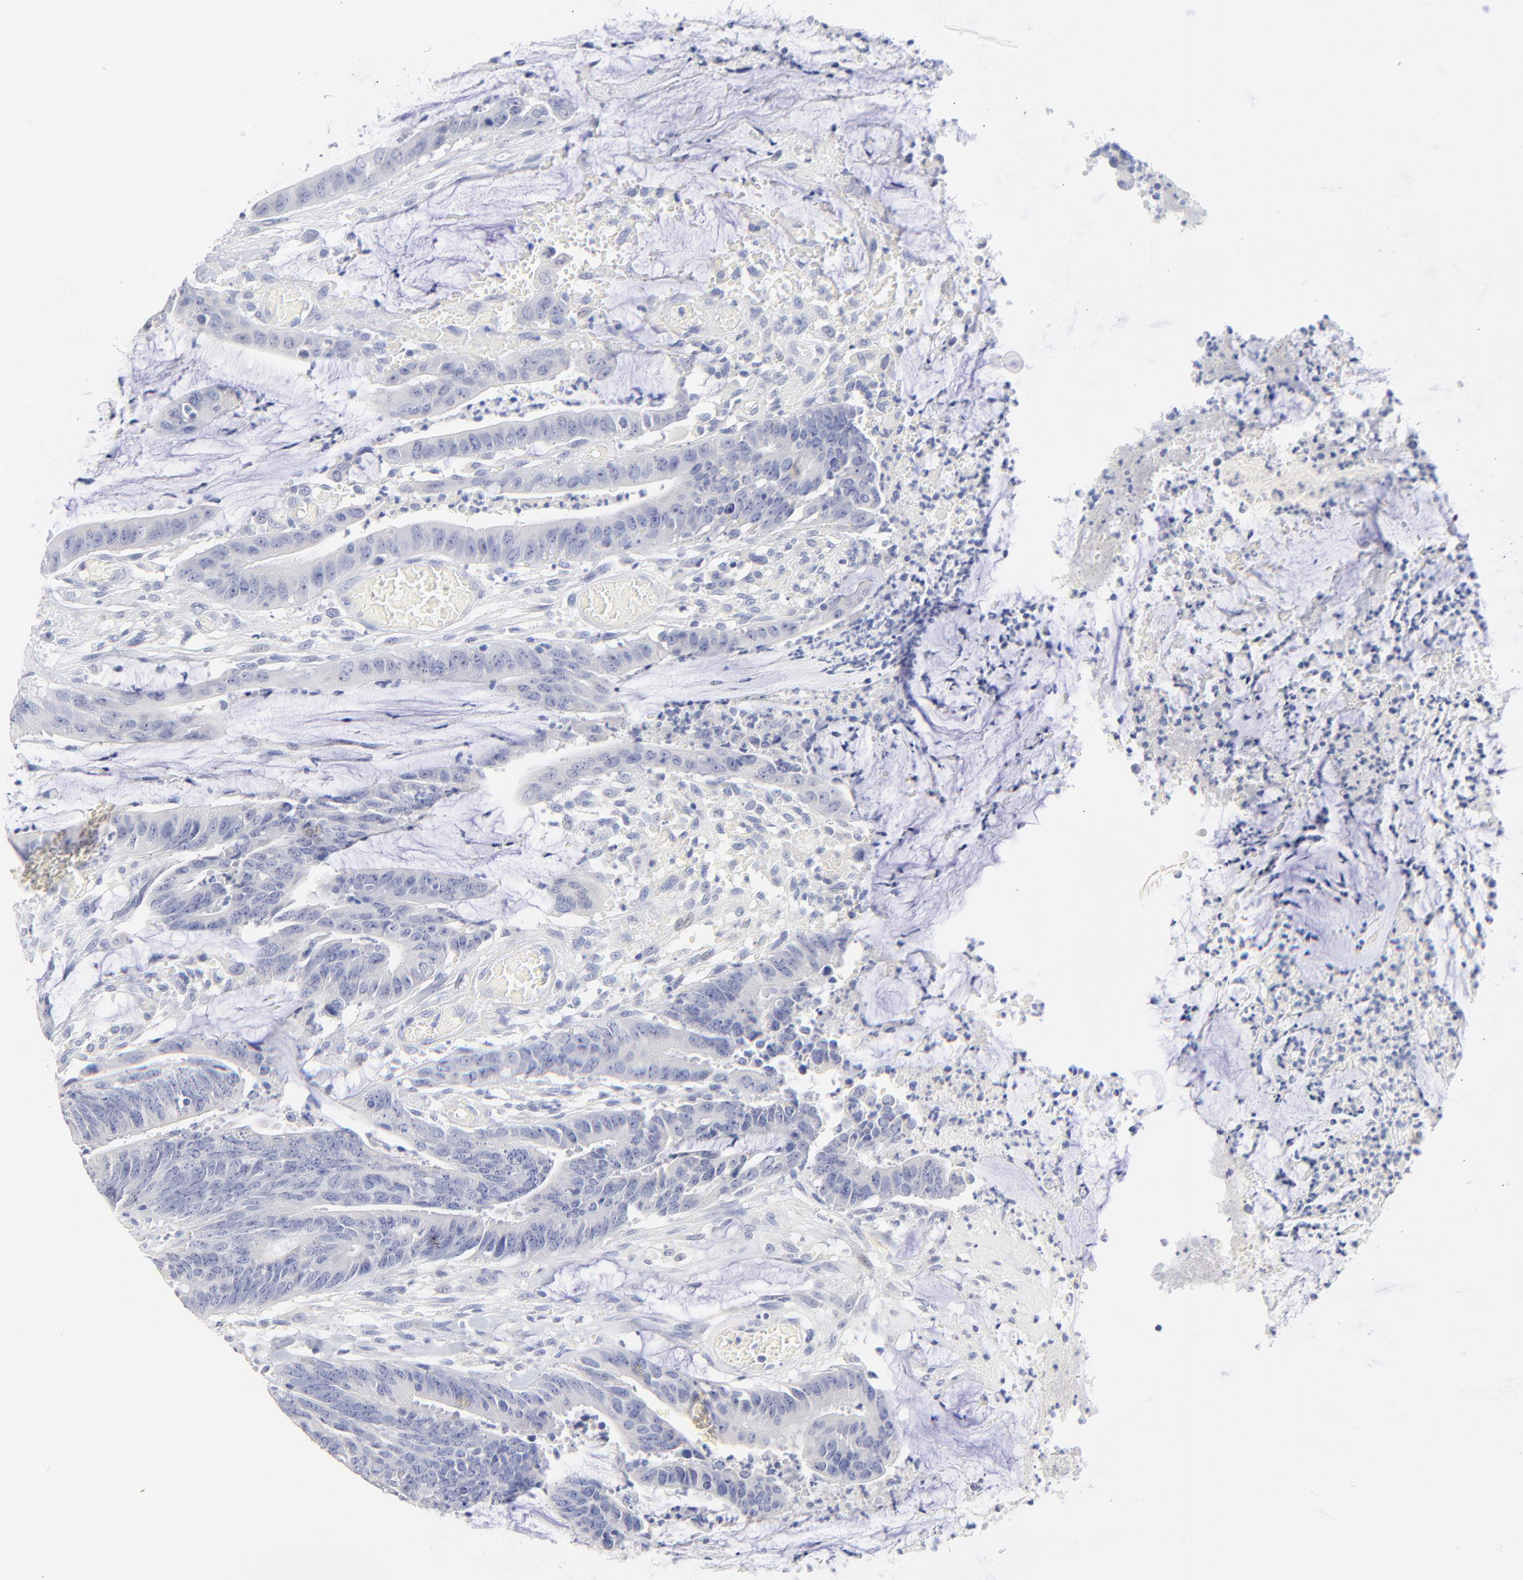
{"staining": {"intensity": "negative", "quantity": "none", "location": "none"}, "tissue": "colorectal cancer", "cell_type": "Tumor cells", "image_type": "cancer", "snomed": [{"axis": "morphology", "description": "Adenocarcinoma, NOS"}, {"axis": "topography", "description": "Rectum"}], "caption": "IHC photomicrograph of human adenocarcinoma (colorectal) stained for a protein (brown), which shows no expression in tumor cells.", "gene": "SULT4A1", "patient": {"sex": "female", "age": 66}}